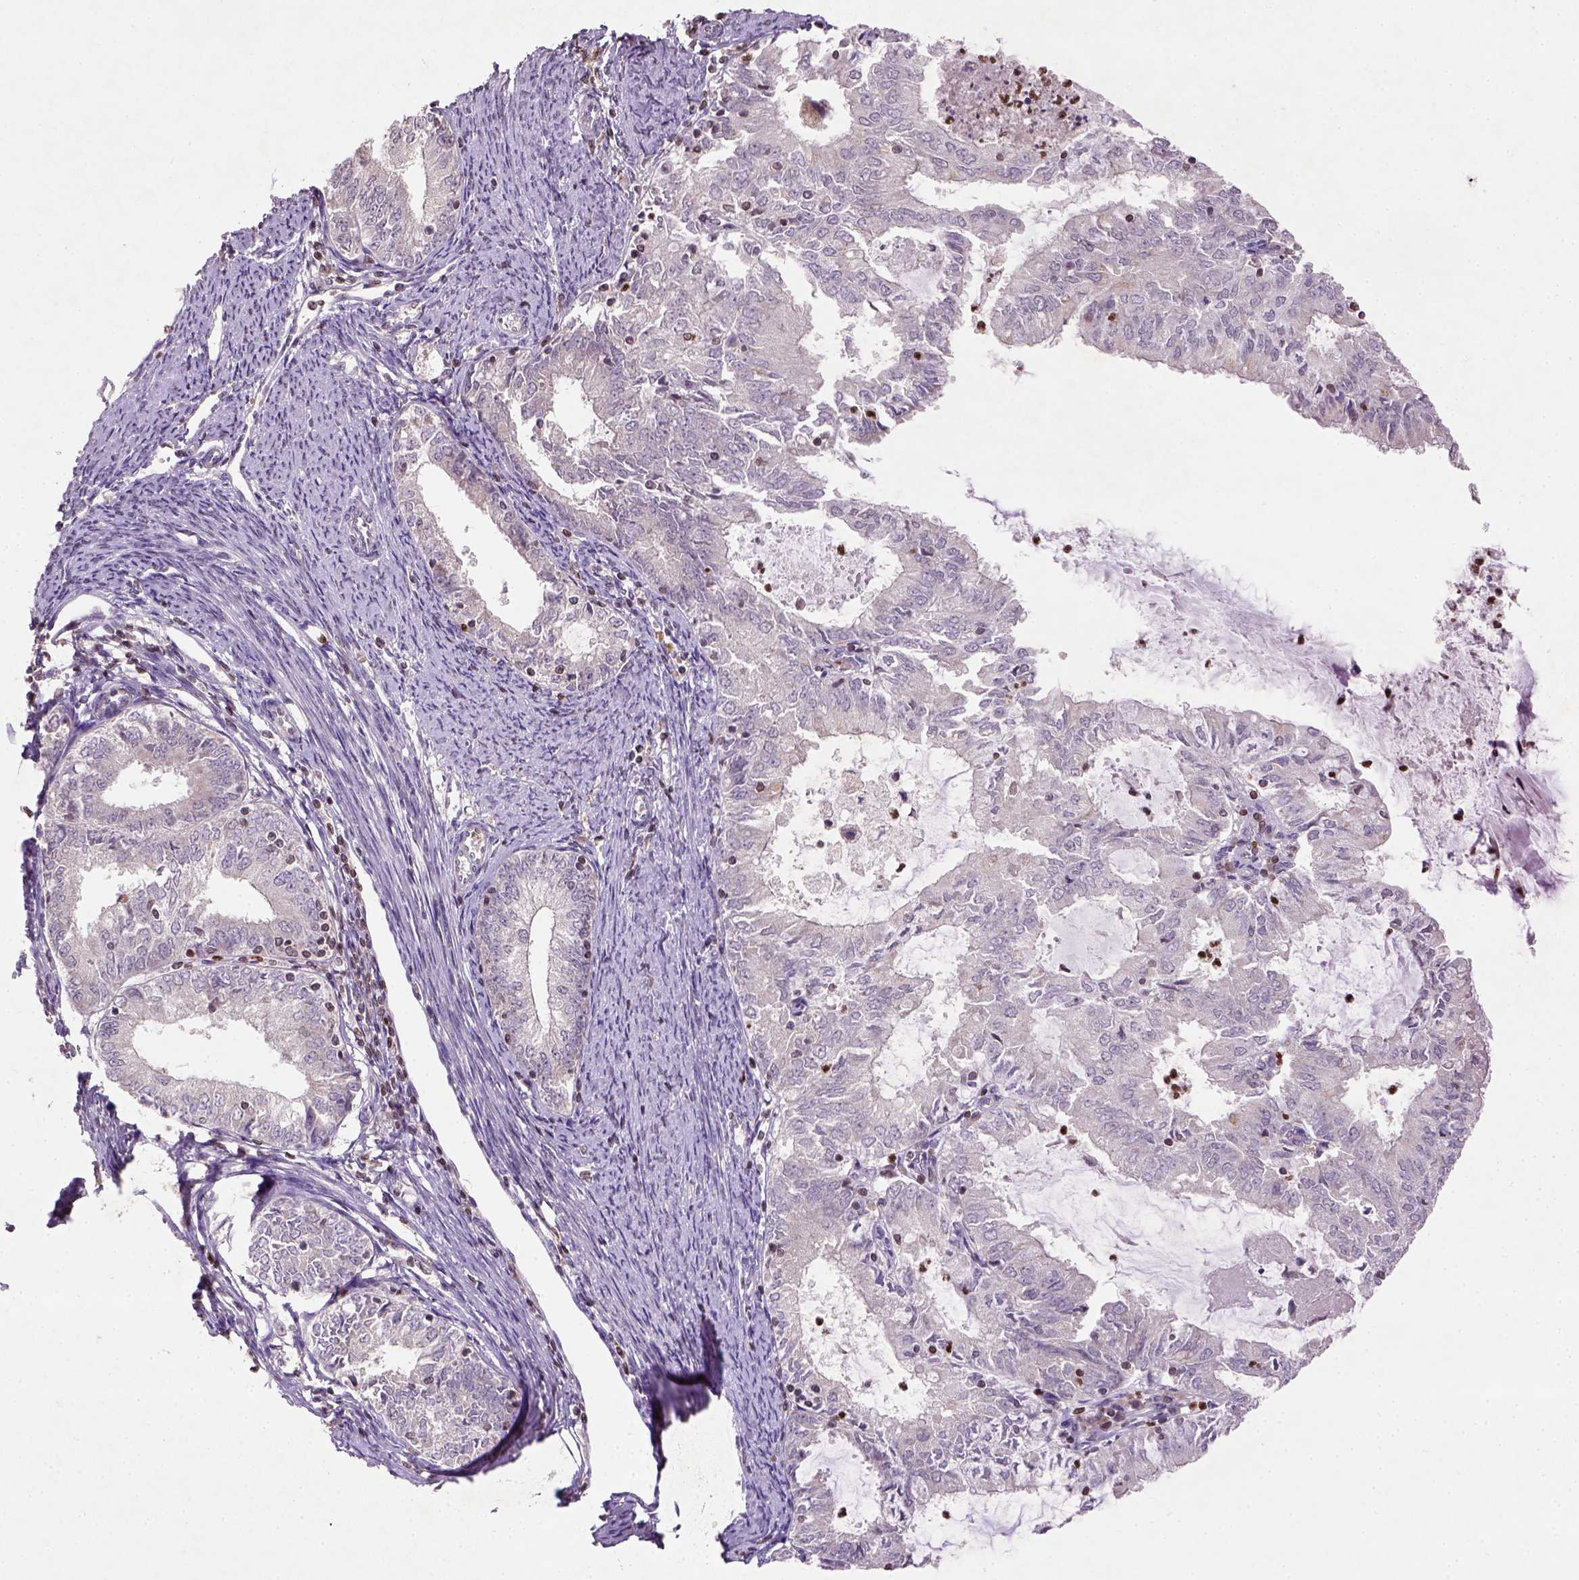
{"staining": {"intensity": "negative", "quantity": "none", "location": "none"}, "tissue": "endometrial cancer", "cell_type": "Tumor cells", "image_type": "cancer", "snomed": [{"axis": "morphology", "description": "Adenocarcinoma, NOS"}, {"axis": "topography", "description": "Endometrium"}], "caption": "There is no significant staining in tumor cells of adenocarcinoma (endometrial).", "gene": "NUDT3", "patient": {"sex": "female", "age": 57}}